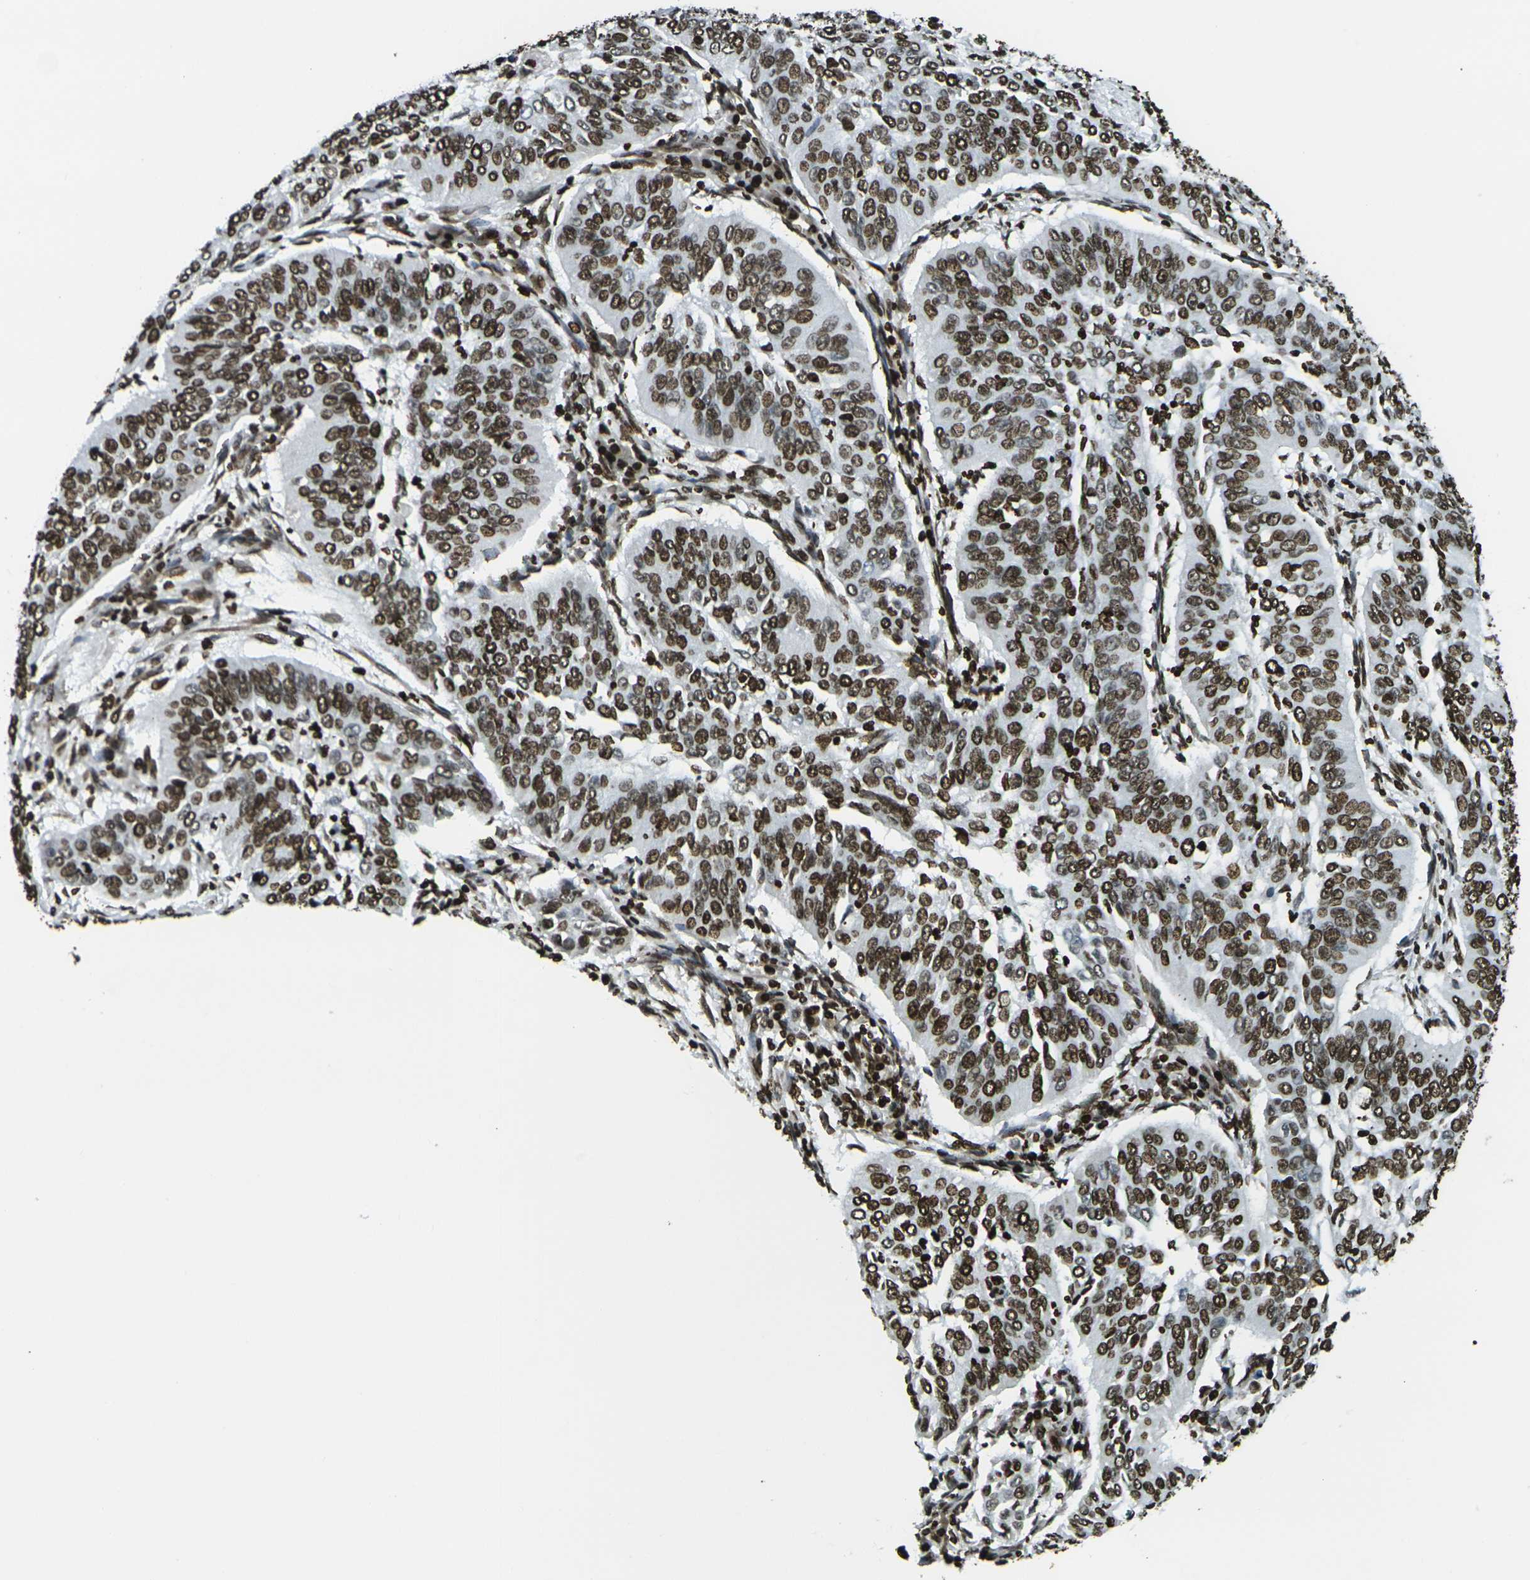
{"staining": {"intensity": "strong", "quantity": ">75%", "location": "nuclear"}, "tissue": "cervical cancer", "cell_type": "Tumor cells", "image_type": "cancer", "snomed": [{"axis": "morphology", "description": "Normal tissue, NOS"}, {"axis": "morphology", "description": "Squamous cell carcinoma, NOS"}, {"axis": "topography", "description": "Cervix"}], "caption": "Immunohistochemical staining of squamous cell carcinoma (cervical) demonstrates high levels of strong nuclear protein staining in about >75% of tumor cells.", "gene": "H1-2", "patient": {"sex": "female", "age": 39}}